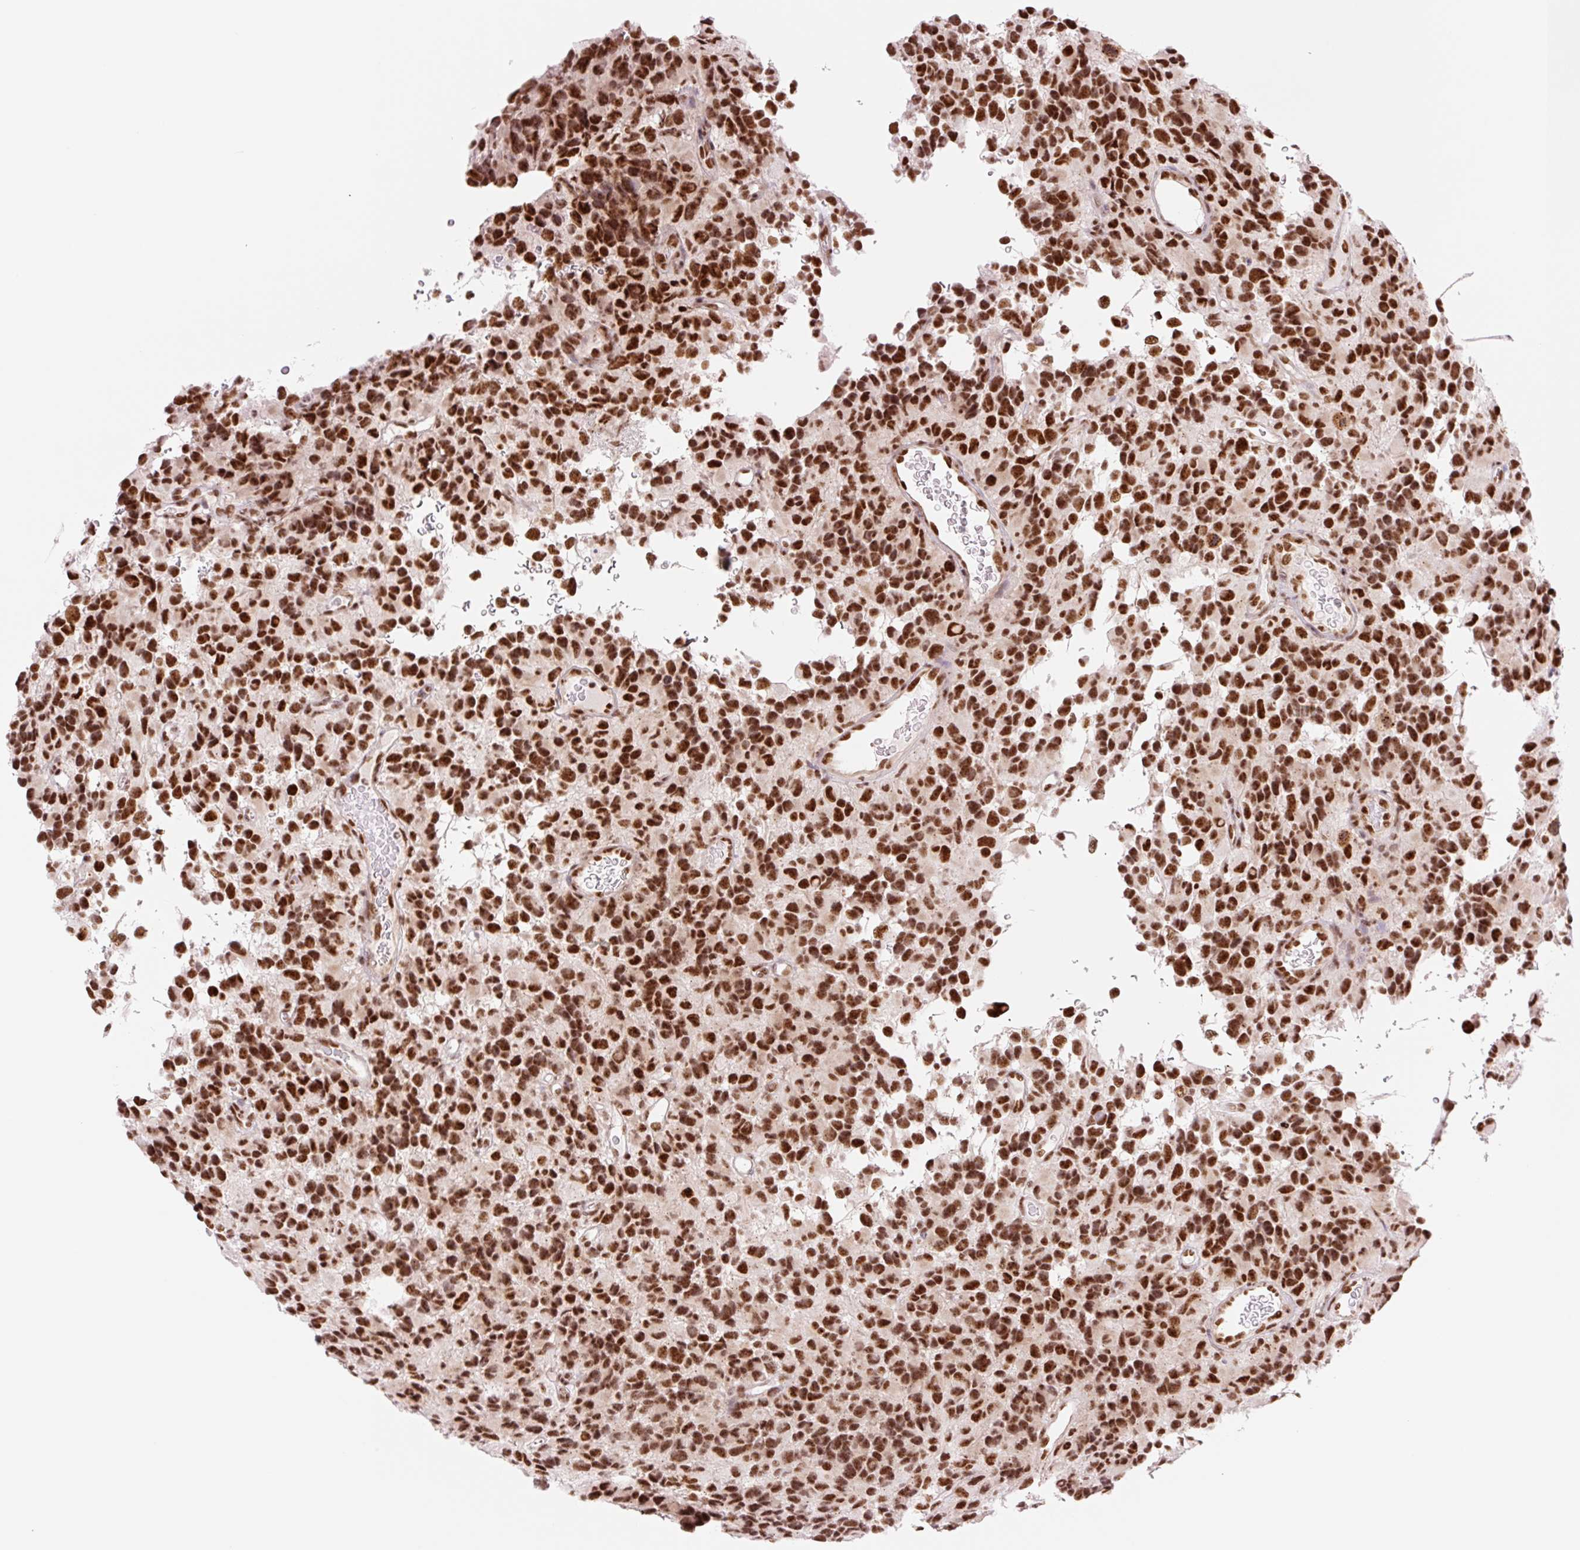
{"staining": {"intensity": "strong", "quantity": ">75%", "location": "nuclear"}, "tissue": "glioma", "cell_type": "Tumor cells", "image_type": "cancer", "snomed": [{"axis": "morphology", "description": "Glioma, malignant, High grade"}, {"axis": "topography", "description": "Brain"}], "caption": "This photomicrograph shows glioma stained with immunohistochemistry (IHC) to label a protein in brown. The nuclear of tumor cells show strong positivity for the protein. Nuclei are counter-stained blue.", "gene": "PRDM11", "patient": {"sex": "male", "age": 77}}